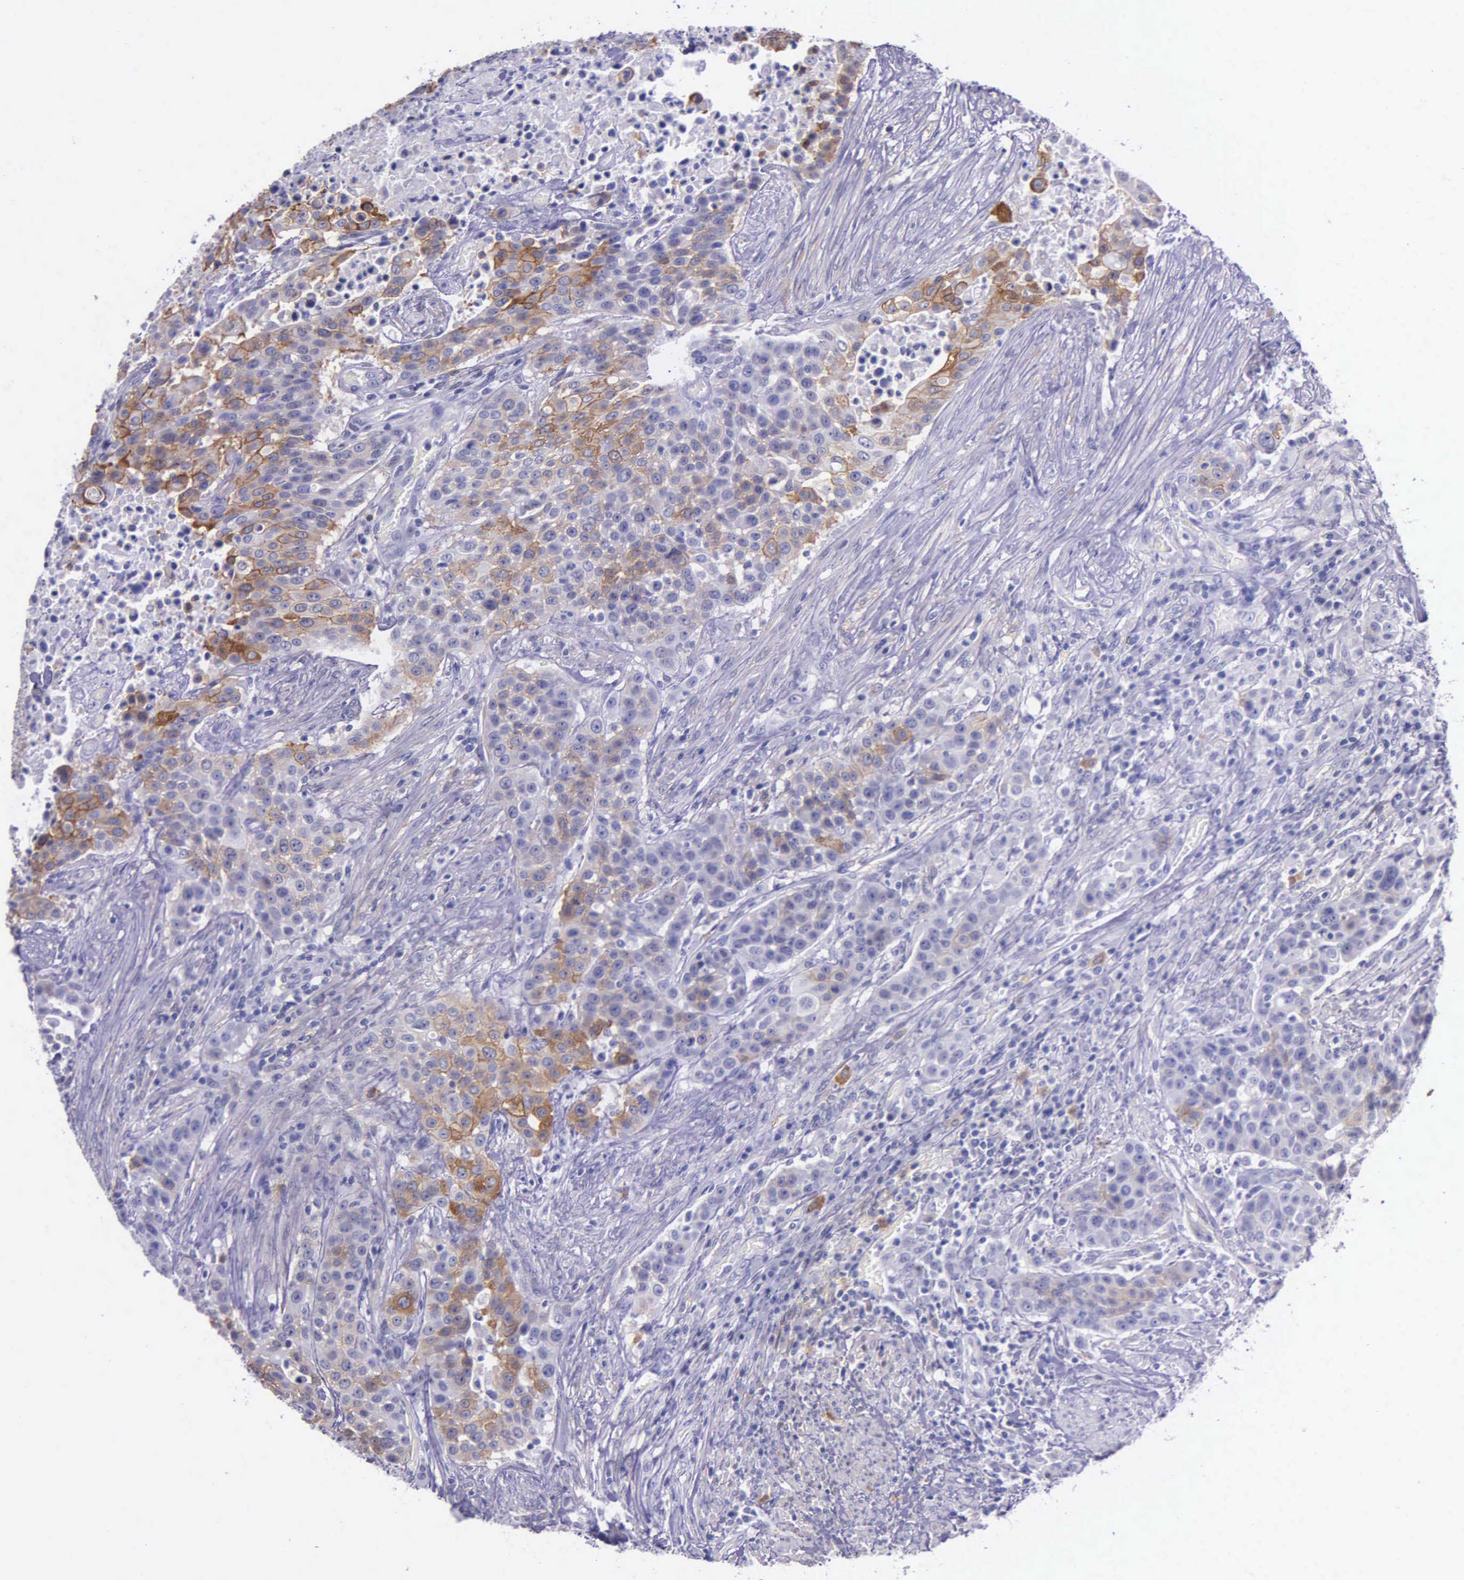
{"staining": {"intensity": "moderate", "quantity": "25%-75%", "location": "cytoplasmic/membranous"}, "tissue": "urothelial cancer", "cell_type": "Tumor cells", "image_type": "cancer", "snomed": [{"axis": "morphology", "description": "Urothelial carcinoma, High grade"}, {"axis": "topography", "description": "Urinary bladder"}], "caption": "Moderate cytoplasmic/membranous staining for a protein is seen in approximately 25%-75% of tumor cells of urothelial carcinoma (high-grade) using immunohistochemistry.", "gene": "AHNAK2", "patient": {"sex": "male", "age": 74}}